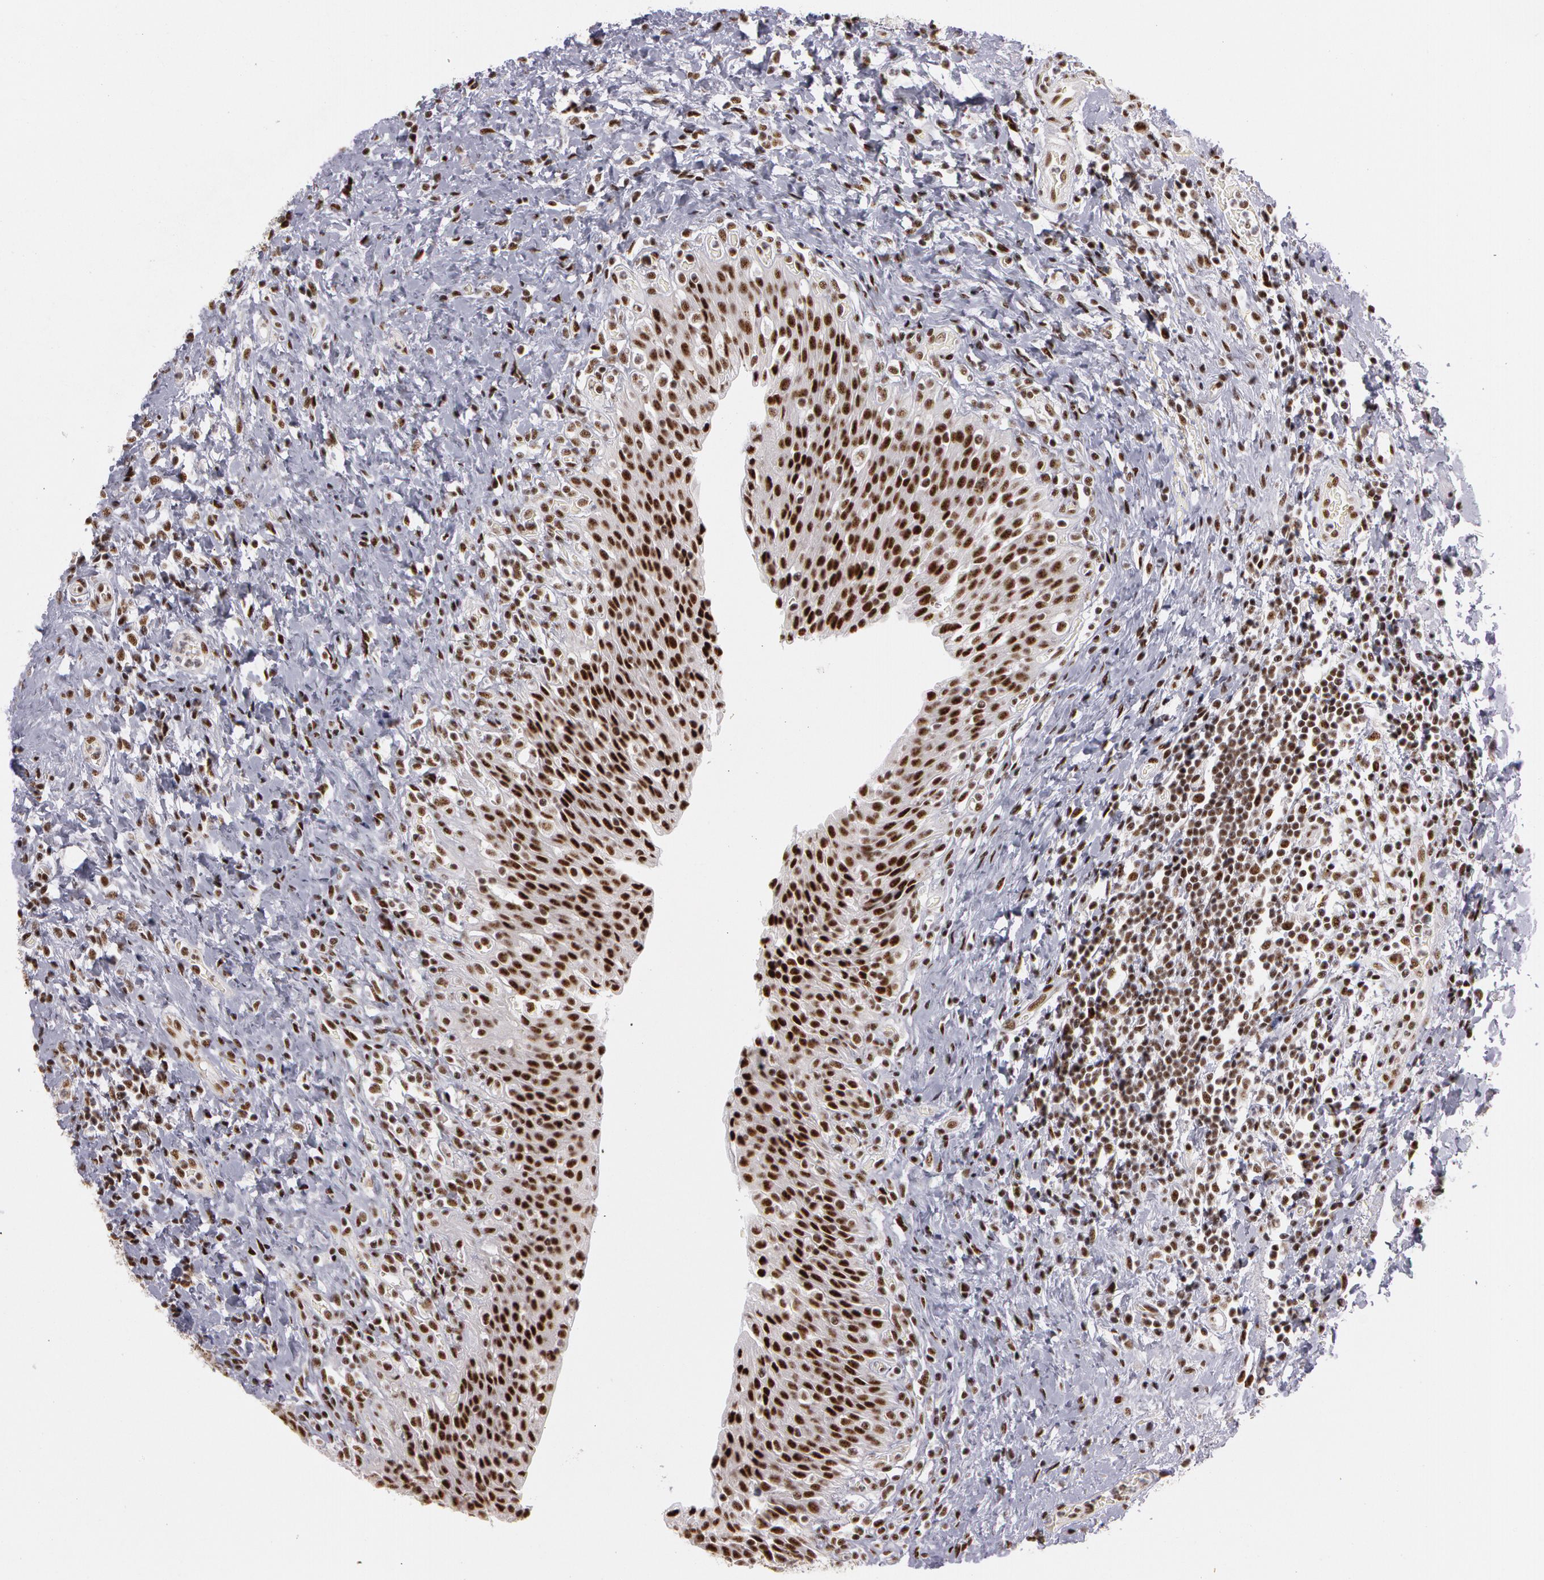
{"staining": {"intensity": "strong", "quantity": ">75%", "location": "nuclear"}, "tissue": "urinary bladder", "cell_type": "Urothelial cells", "image_type": "normal", "snomed": [{"axis": "morphology", "description": "Normal tissue, NOS"}, {"axis": "topography", "description": "Urinary bladder"}], "caption": "Protein expression analysis of unremarkable urinary bladder reveals strong nuclear staining in about >75% of urothelial cells. Immunohistochemistry stains the protein in brown and the nuclei are stained blue.", "gene": "PNN", "patient": {"sex": "male", "age": 51}}